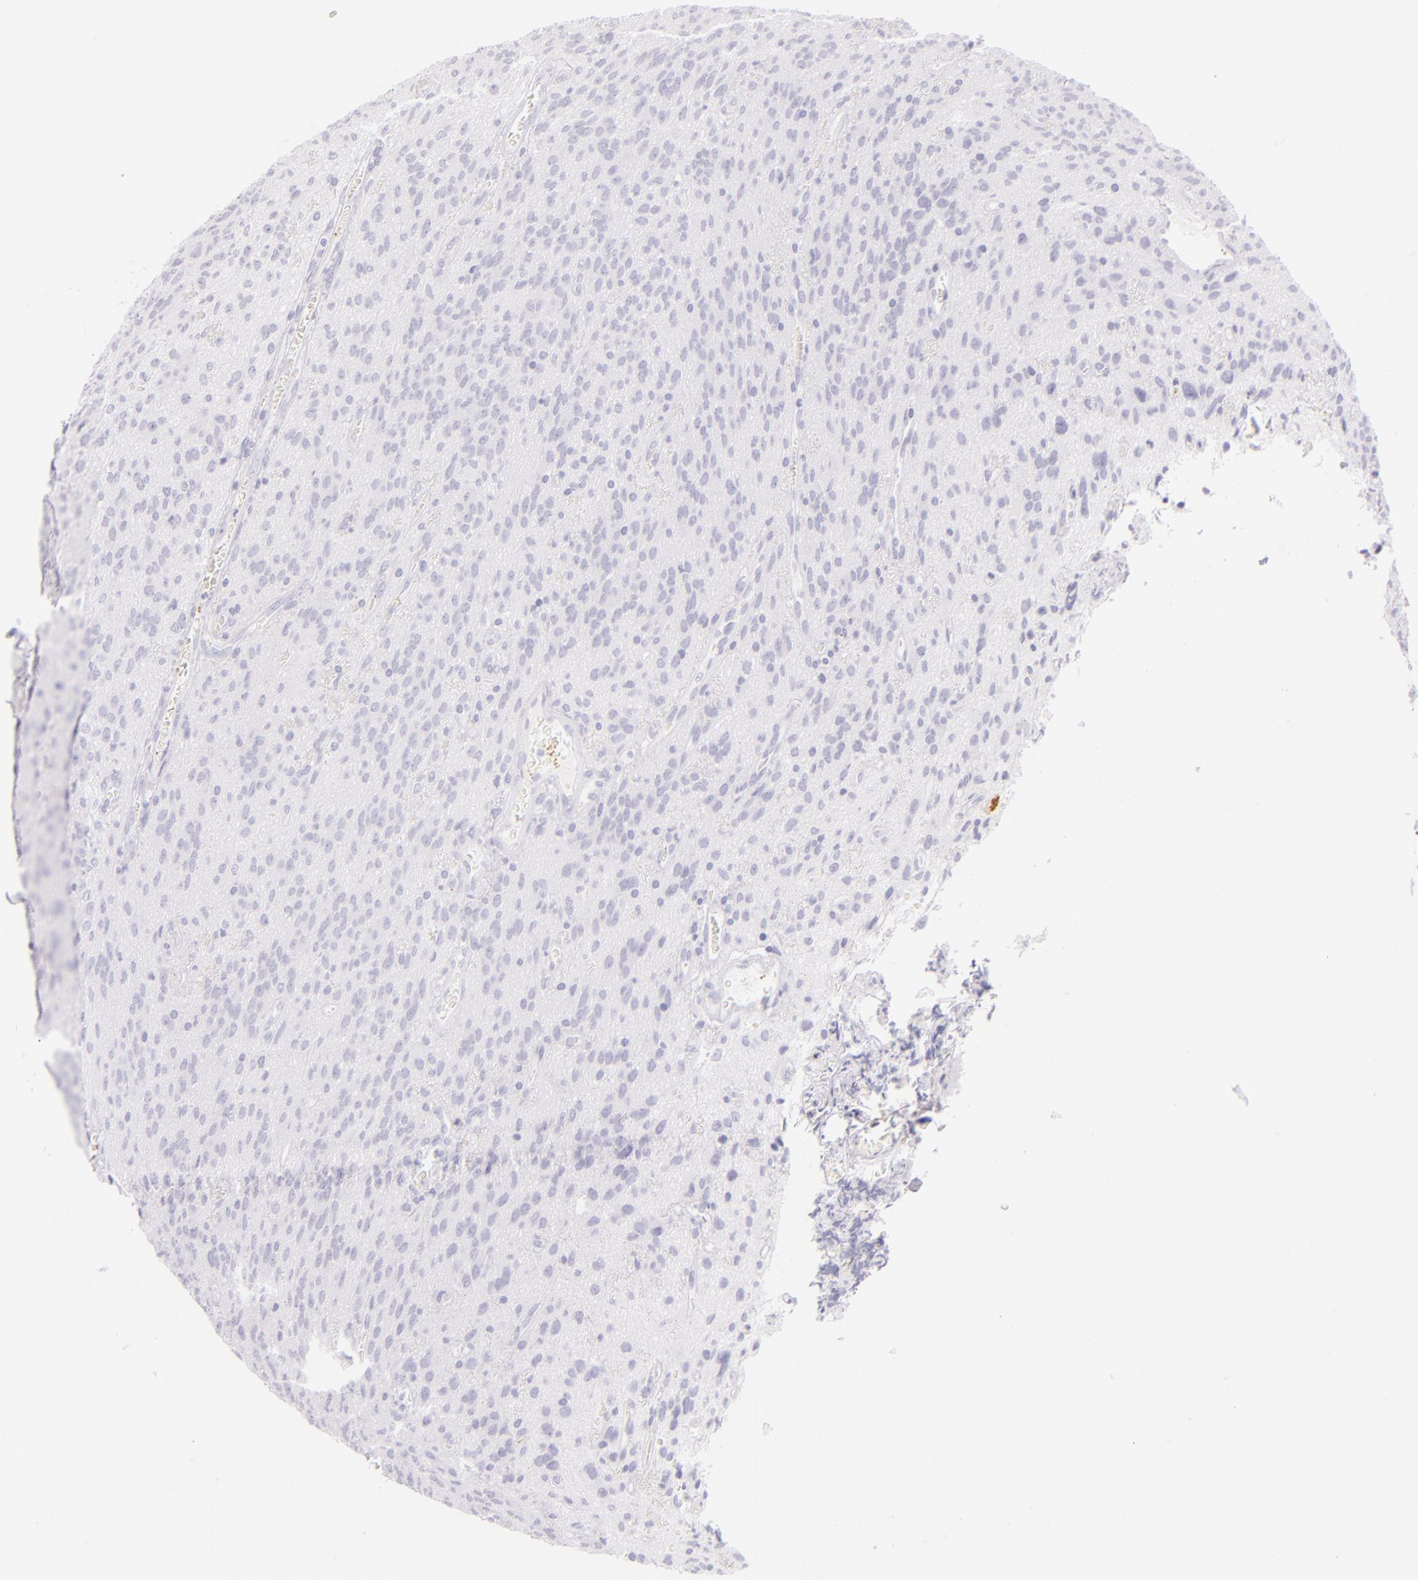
{"staining": {"intensity": "negative", "quantity": "none", "location": "none"}, "tissue": "glioma", "cell_type": "Tumor cells", "image_type": "cancer", "snomed": [{"axis": "morphology", "description": "Glioma, malignant, Low grade"}, {"axis": "topography", "description": "Brain"}], "caption": "Immunohistochemistry (IHC) histopathology image of neoplastic tissue: malignant glioma (low-grade) stained with DAB (3,3'-diaminobenzidine) shows no significant protein expression in tumor cells. (DAB IHC with hematoxylin counter stain).", "gene": "SELP", "patient": {"sex": "female", "age": 15}}